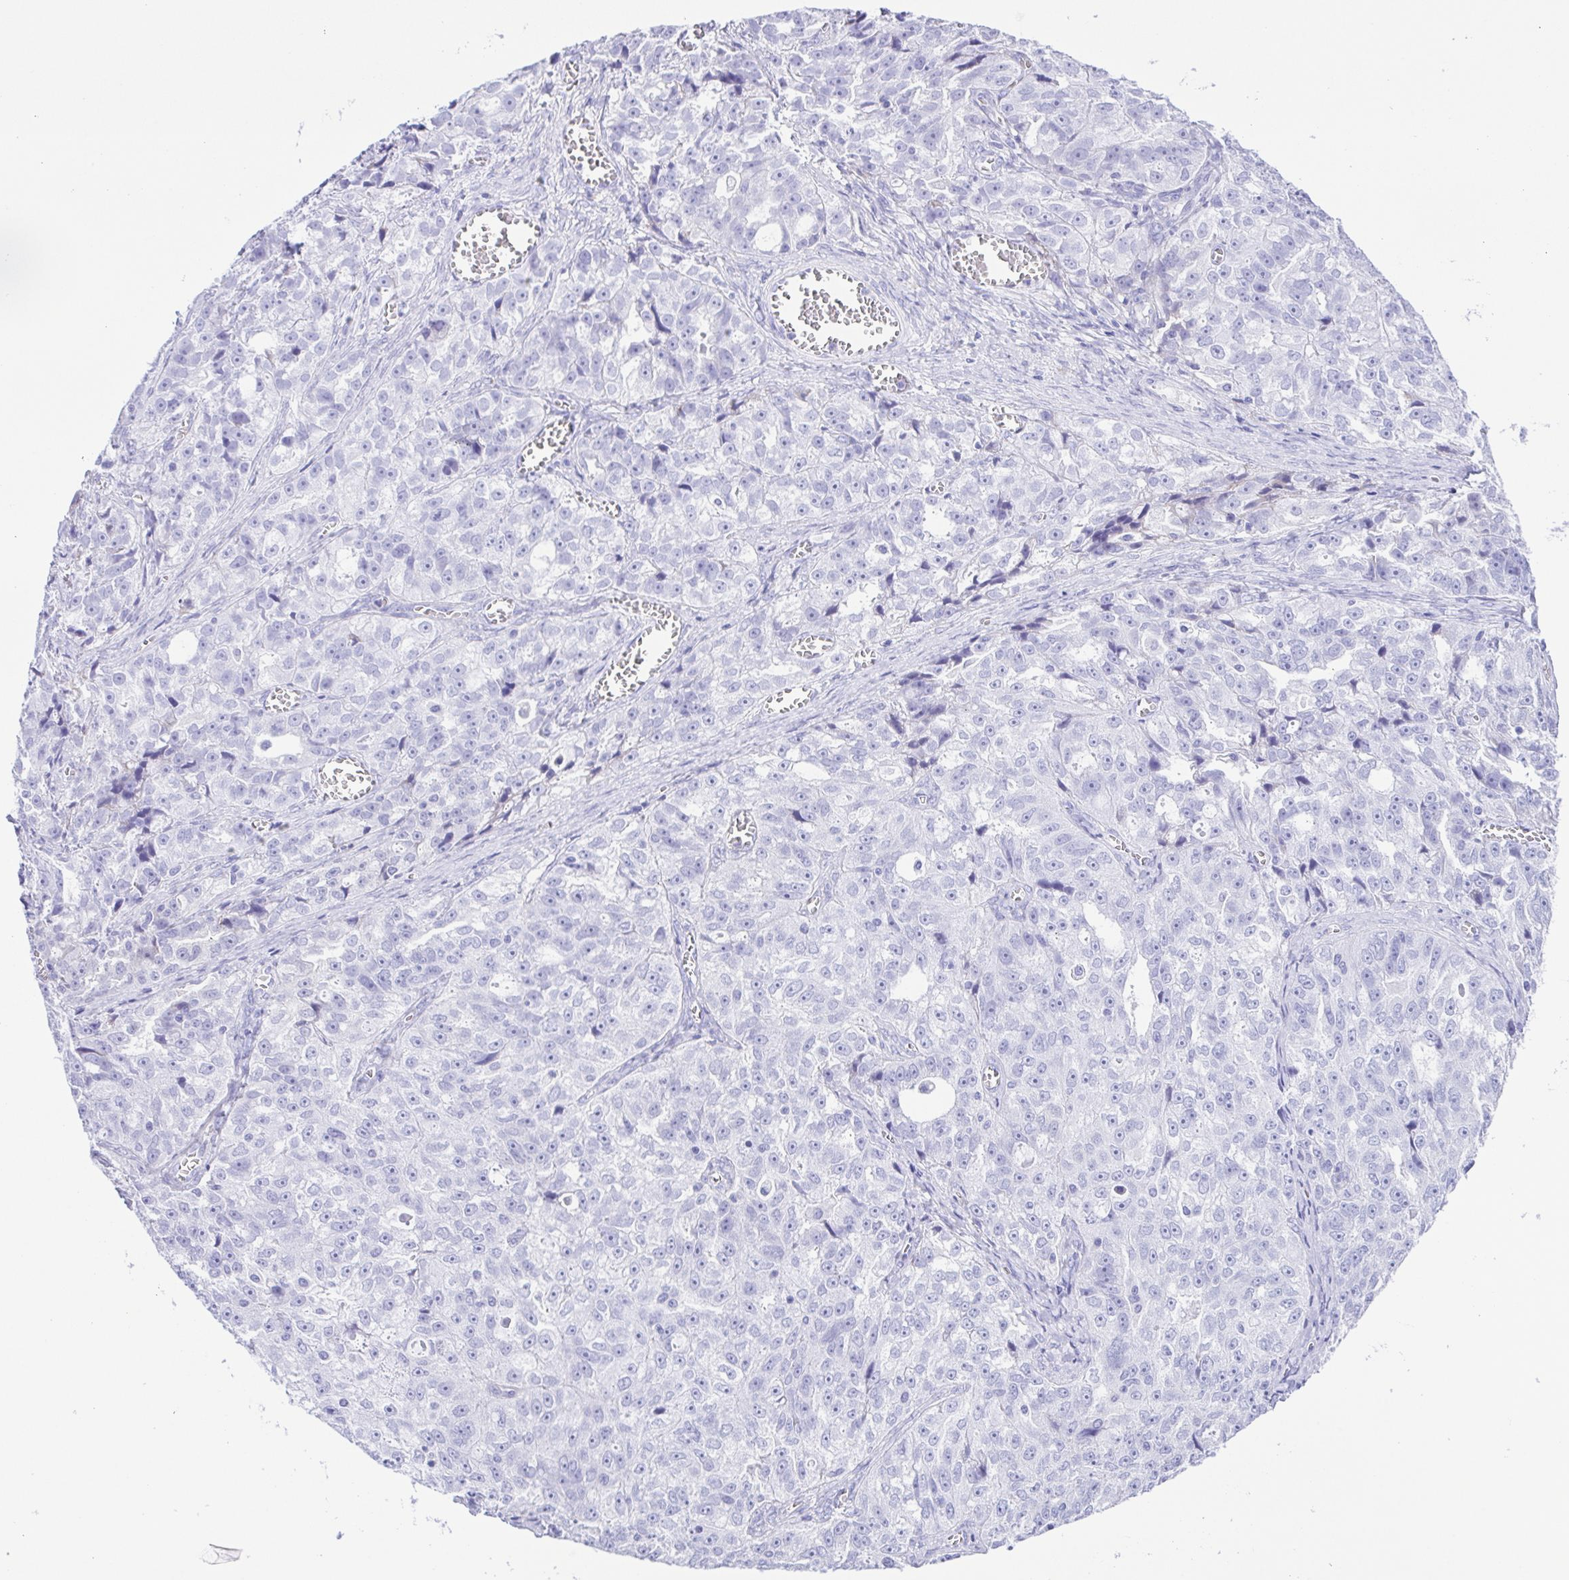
{"staining": {"intensity": "negative", "quantity": "none", "location": "none"}, "tissue": "ovarian cancer", "cell_type": "Tumor cells", "image_type": "cancer", "snomed": [{"axis": "morphology", "description": "Cystadenocarcinoma, serous, NOS"}, {"axis": "topography", "description": "Ovary"}], "caption": "High magnification brightfield microscopy of serous cystadenocarcinoma (ovarian) stained with DAB (brown) and counterstained with hematoxylin (blue): tumor cells show no significant expression.", "gene": "GPR17", "patient": {"sex": "female", "age": 51}}